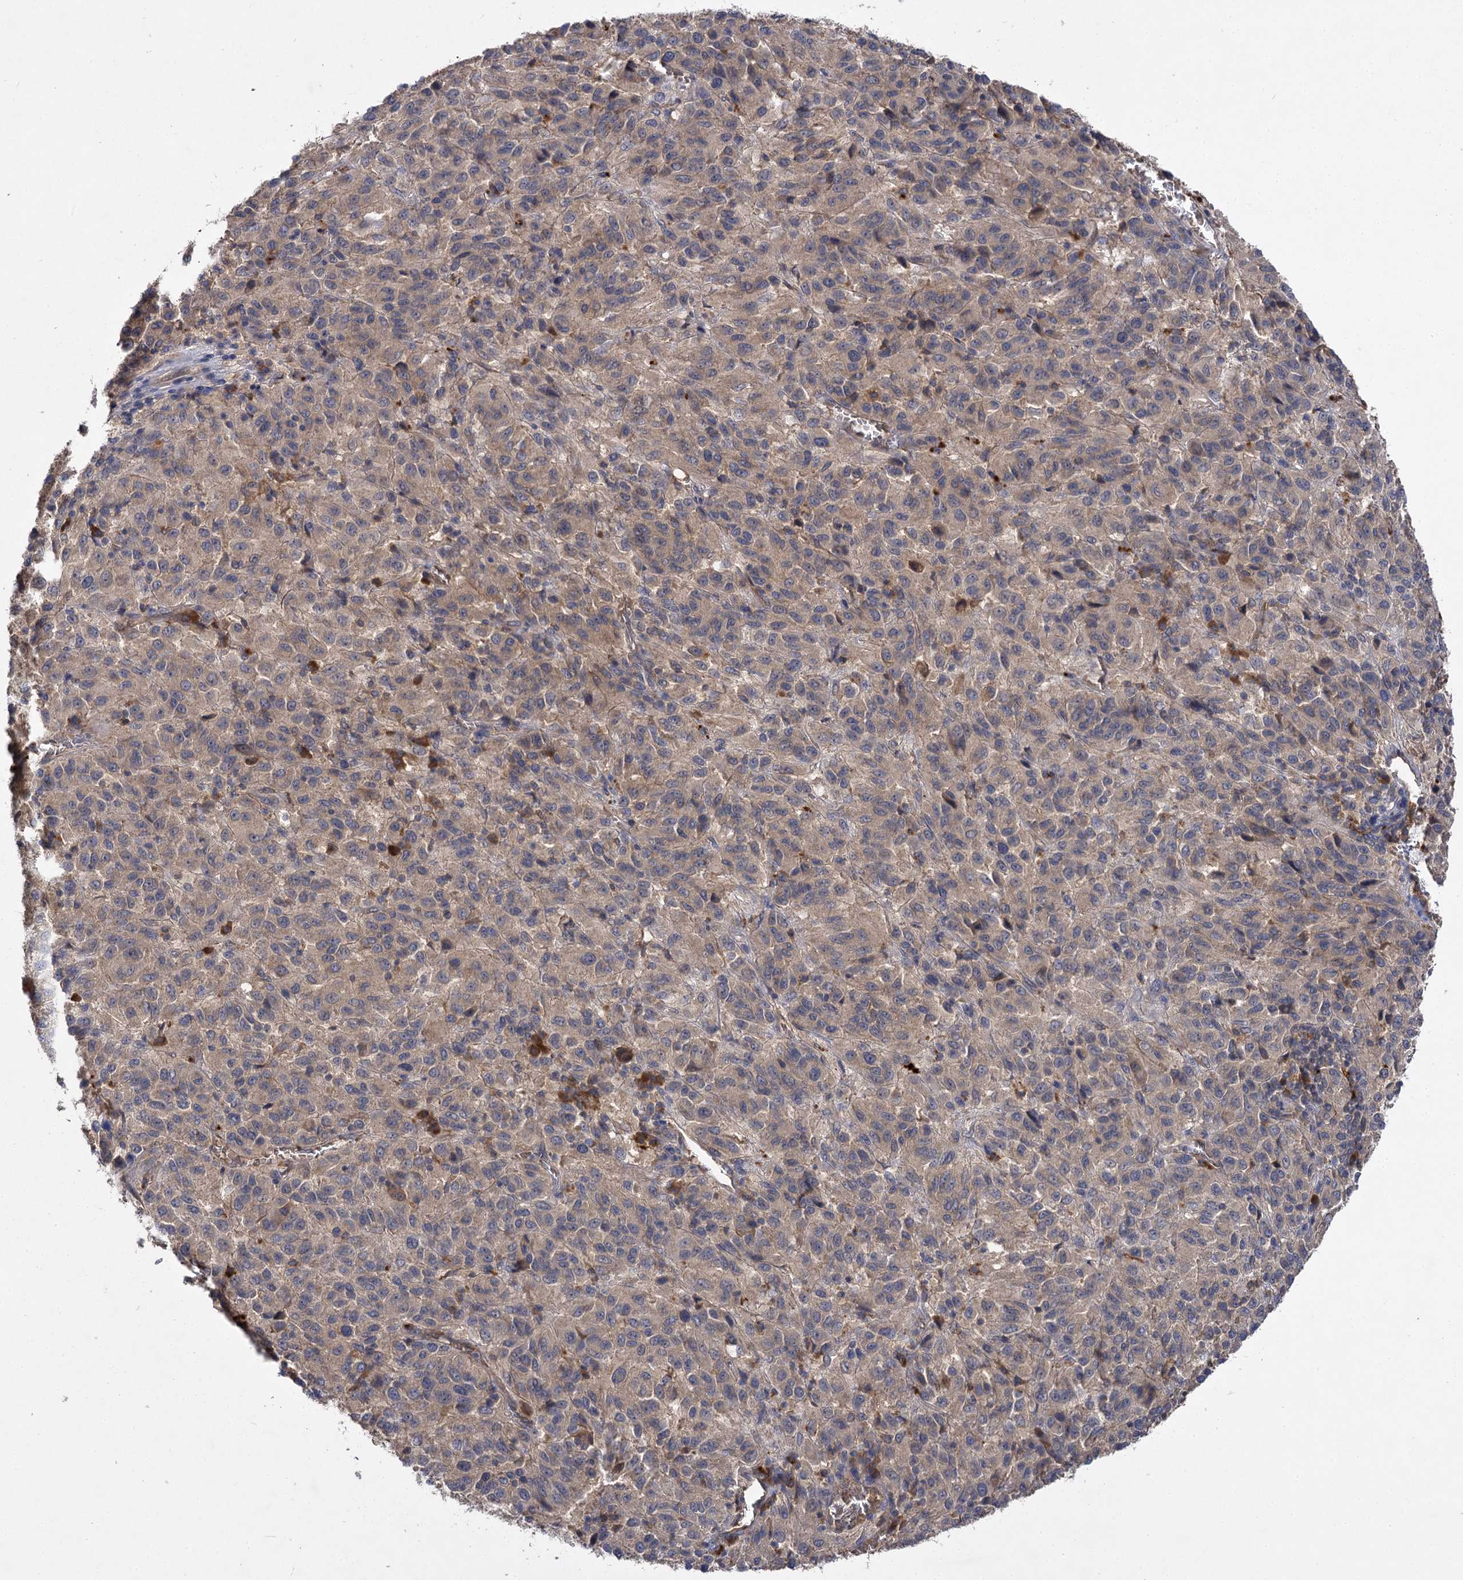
{"staining": {"intensity": "weak", "quantity": "25%-75%", "location": "cytoplasmic/membranous"}, "tissue": "melanoma", "cell_type": "Tumor cells", "image_type": "cancer", "snomed": [{"axis": "morphology", "description": "Malignant melanoma, Metastatic site"}, {"axis": "topography", "description": "Lung"}], "caption": "This histopathology image exhibits IHC staining of melanoma, with low weak cytoplasmic/membranous staining in approximately 25%-75% of tumor cells.", "gene": "USP50", "patient": {"sex": "male", "age": 64}}